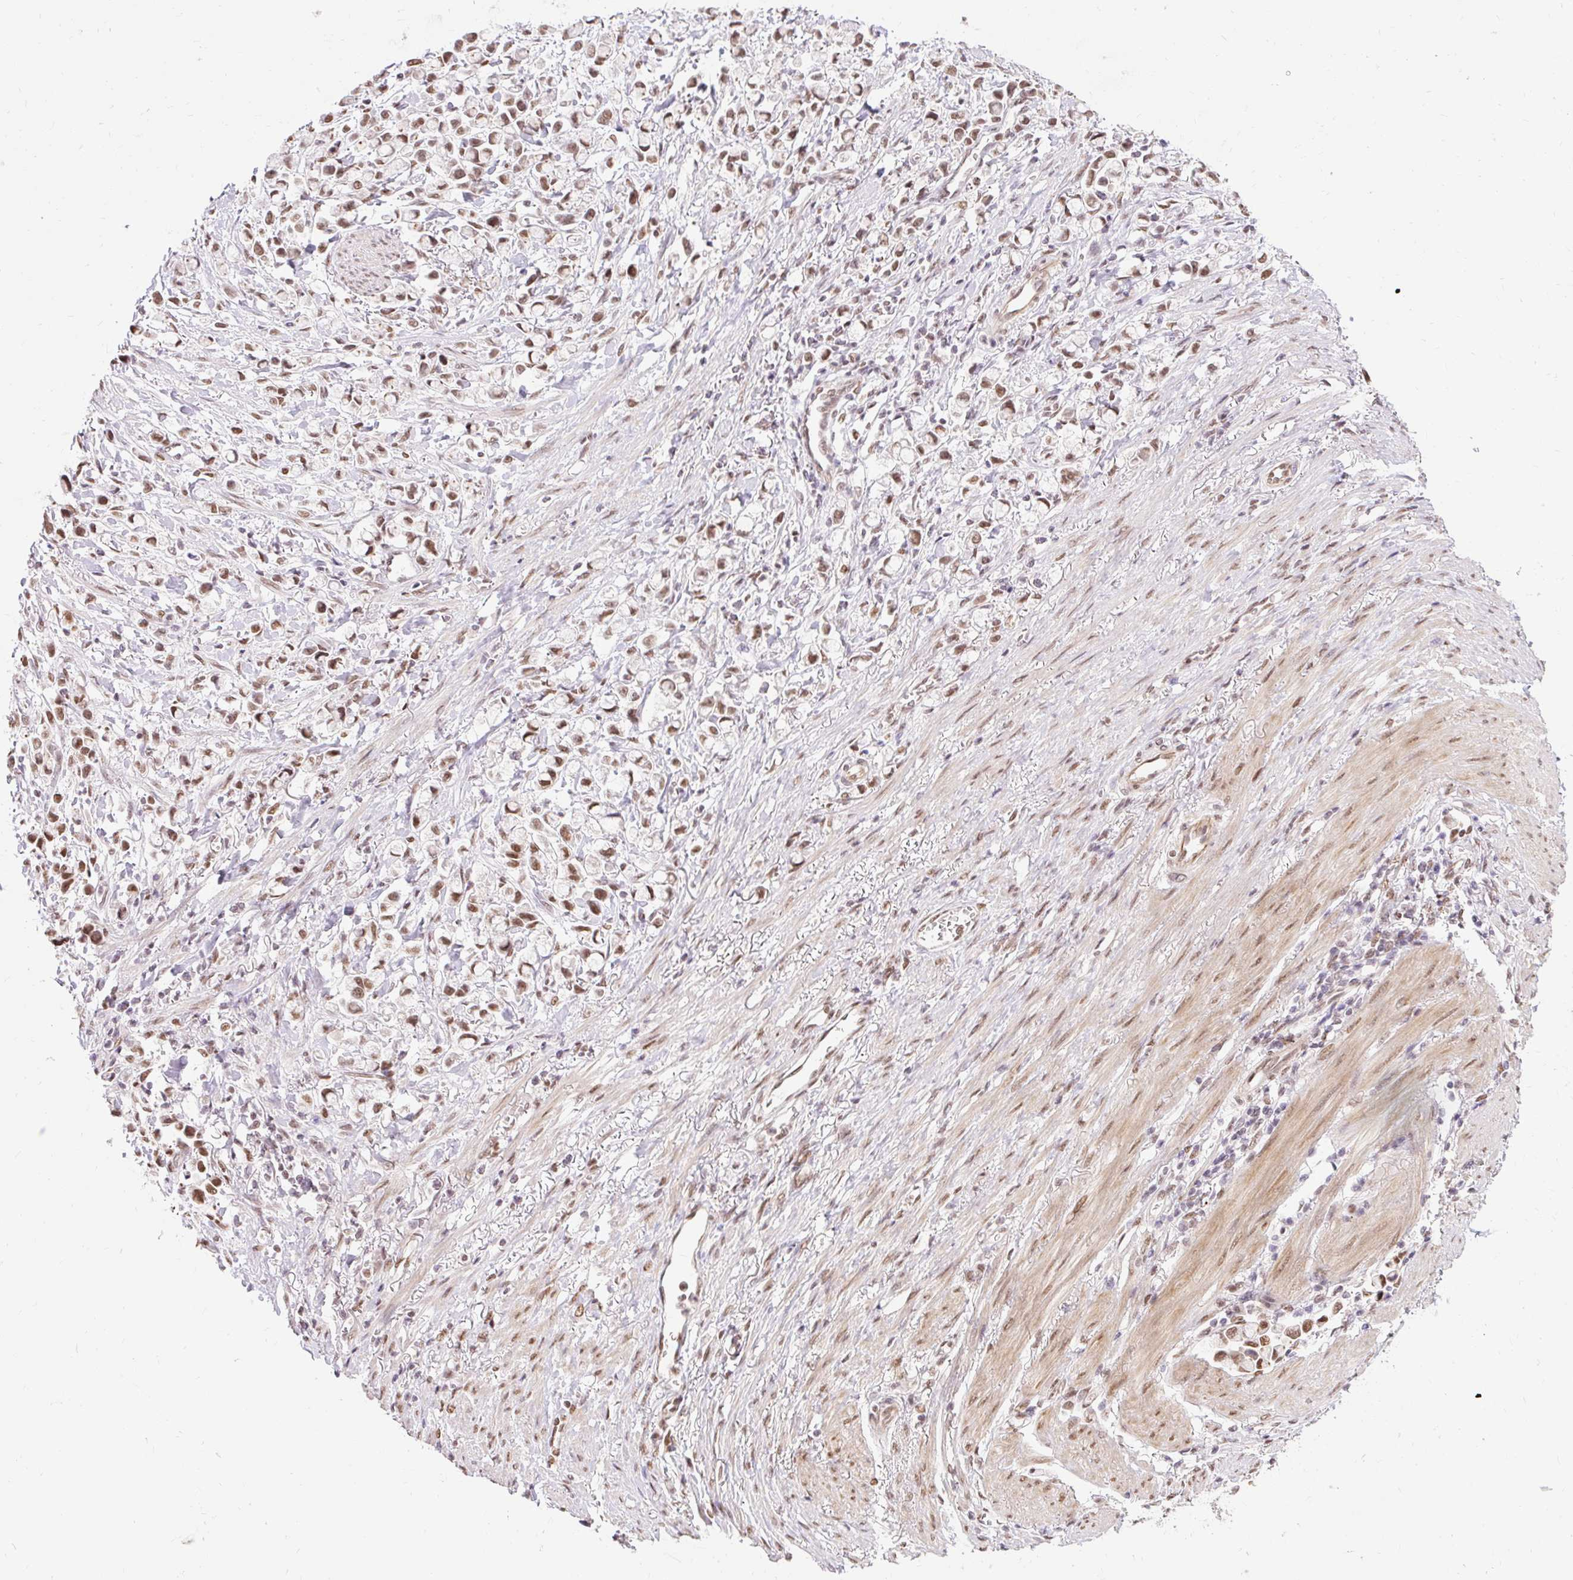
{"staining": {"intensity": "moderate", "quantity": ">75%", "location": "nuclear"}, "tissue": "stomach cancer", "cell_type": "Tumor cells", "image_type": "cancer", "snomed": [{"axis": "morphology", "description": "Adenocarcinoma, NOS"}, {"axis": "topography", "description": "Stomach"}], "caption": "This is a histology image of immunohistochemistry staining of stomach cancer (adenocarcinoma), which shows moderate positivity in the nuclear of tumor cells.", "gene": "NPIPB12", "patient": {"sex": "female", "age": 81}}